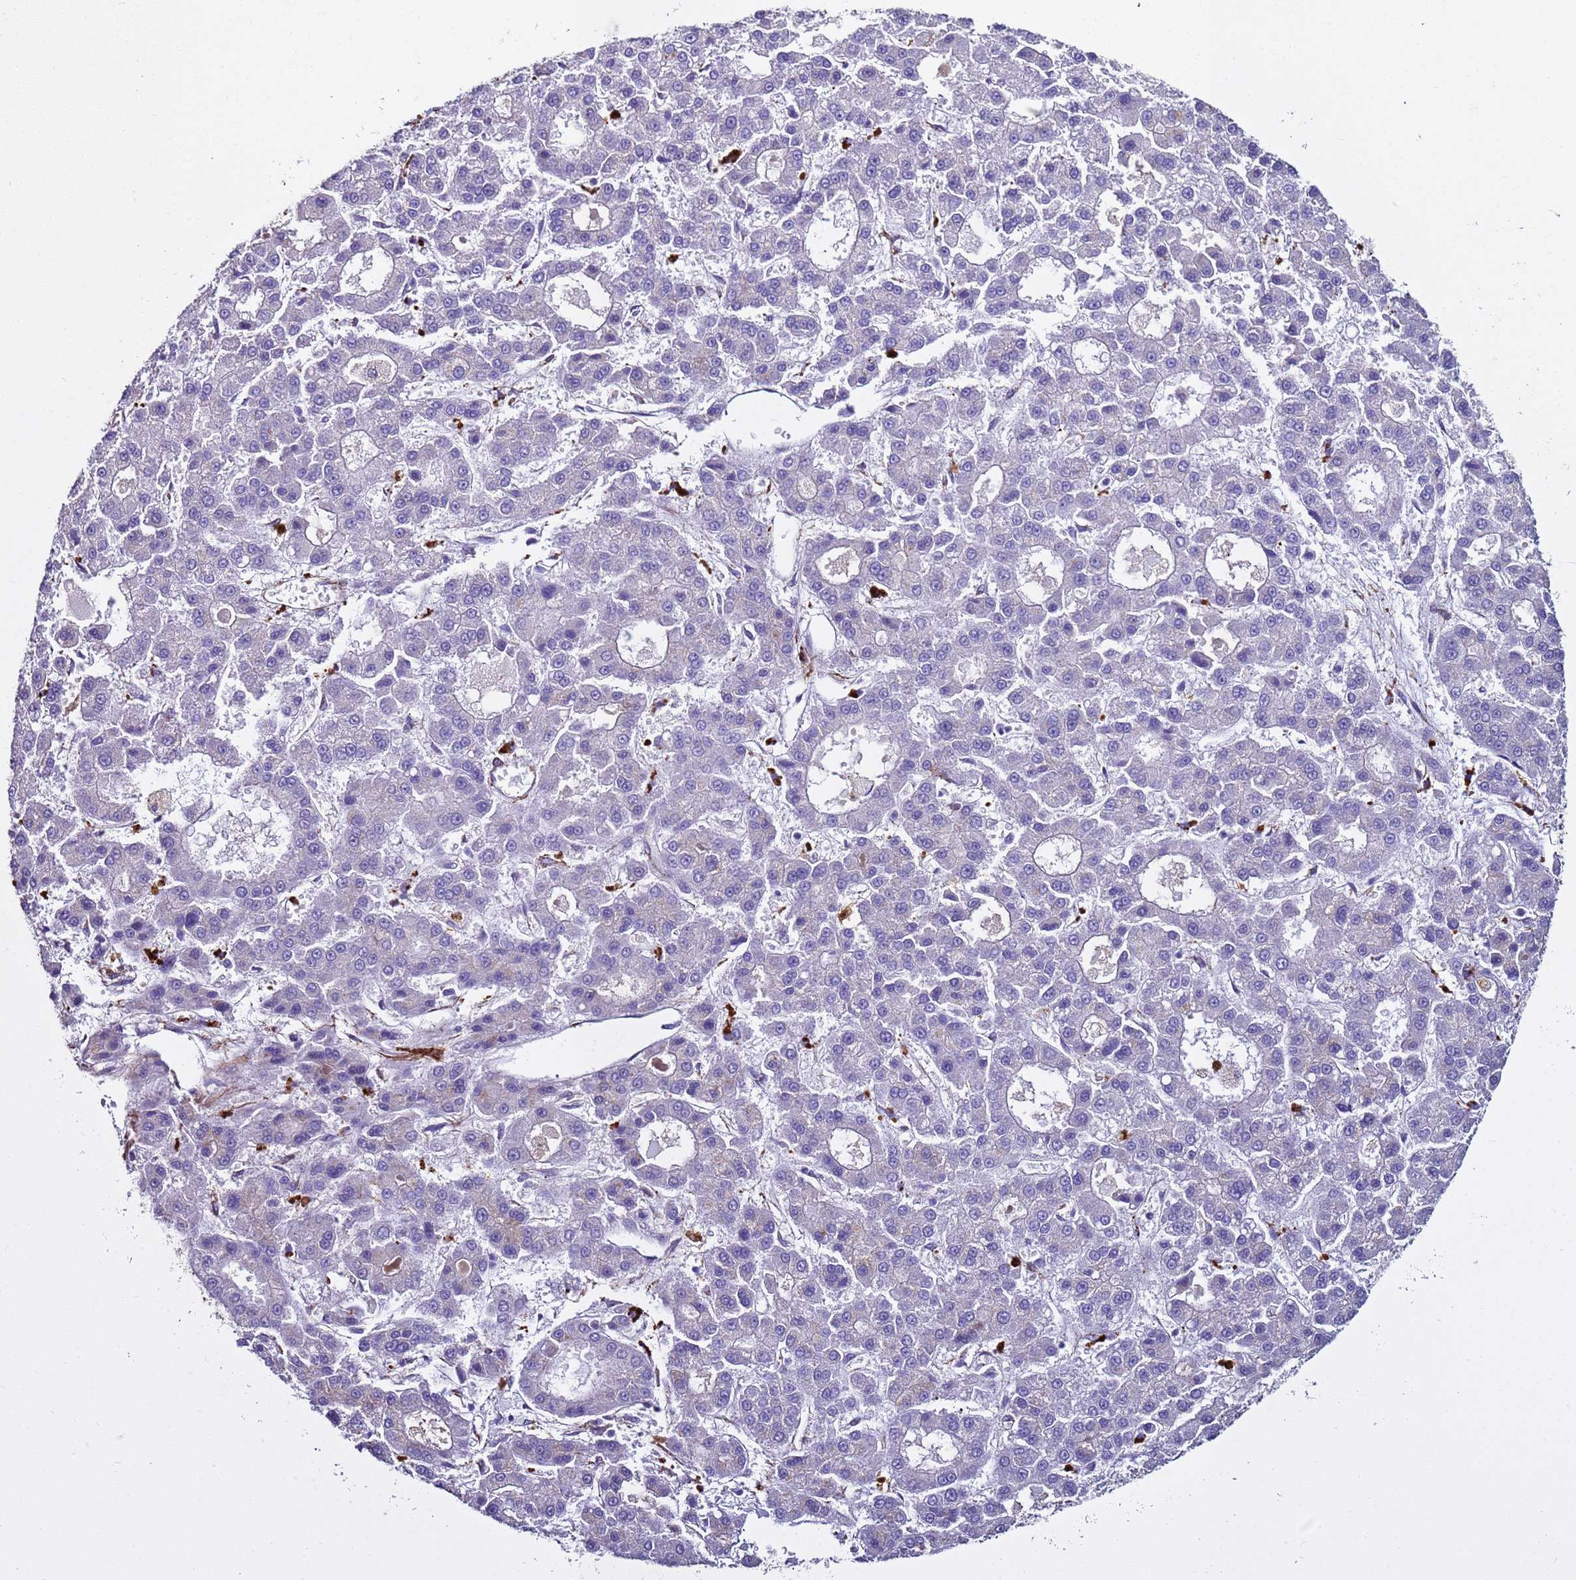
{"staining": {"intensity": "negative", "quantity": "none", "location": "none"}, "tissue": "liver cancer", "cell_type": "Tumor cells", "image_type": "cancer", "snomed": [{"axis": "morphology", "description": "Carcinoma, Hepatocellular, NOS"}, {"axis": "topography", "description": "Liver"}], "caption": "Liver hepatocellular carcinoma was stained to show a protein in brown. There is no significant positivity in tumor cells.", "gene": "RABL2B", "patient": {"sex": "male", "age": 70}}